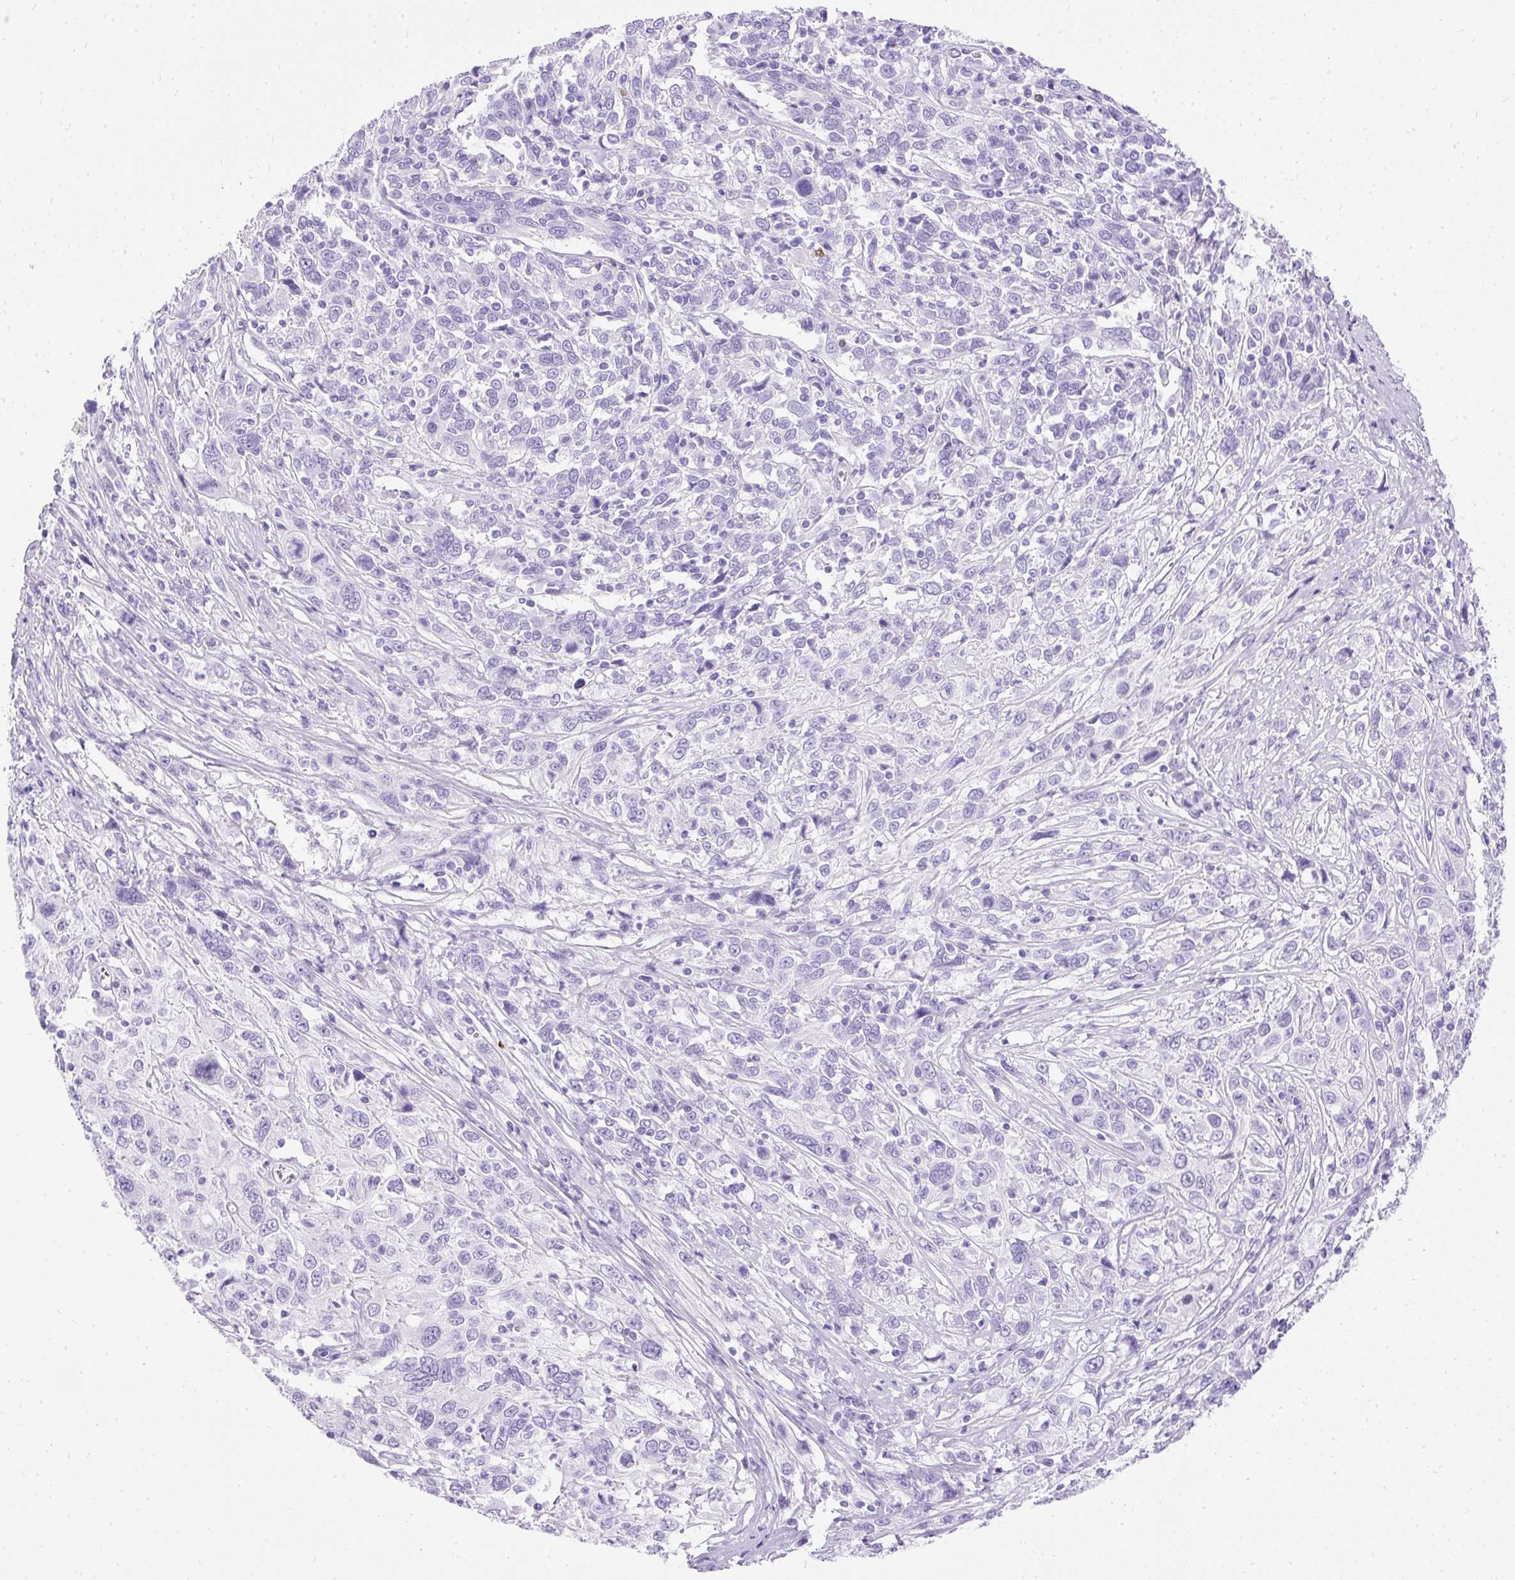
{"staining": {"intensity": "negative", "quantity": "none", "location": "none"}, "tissue": "cervical cancer", "cell_type": "Tumor cells", "image_type": "cancer", "snomed": [{"axis": "morphology", "description": "Squamous cell carcinoma, NOS"}, {"axis": "topography", "description": "Cervix"}], "caption": "Immunohistochemical staining of cervical squamous cell carcinoma exhibits no significant positivity in tumor cells.", "gene": "PVALB", "patient": {"sex": "female", "age": 46}}